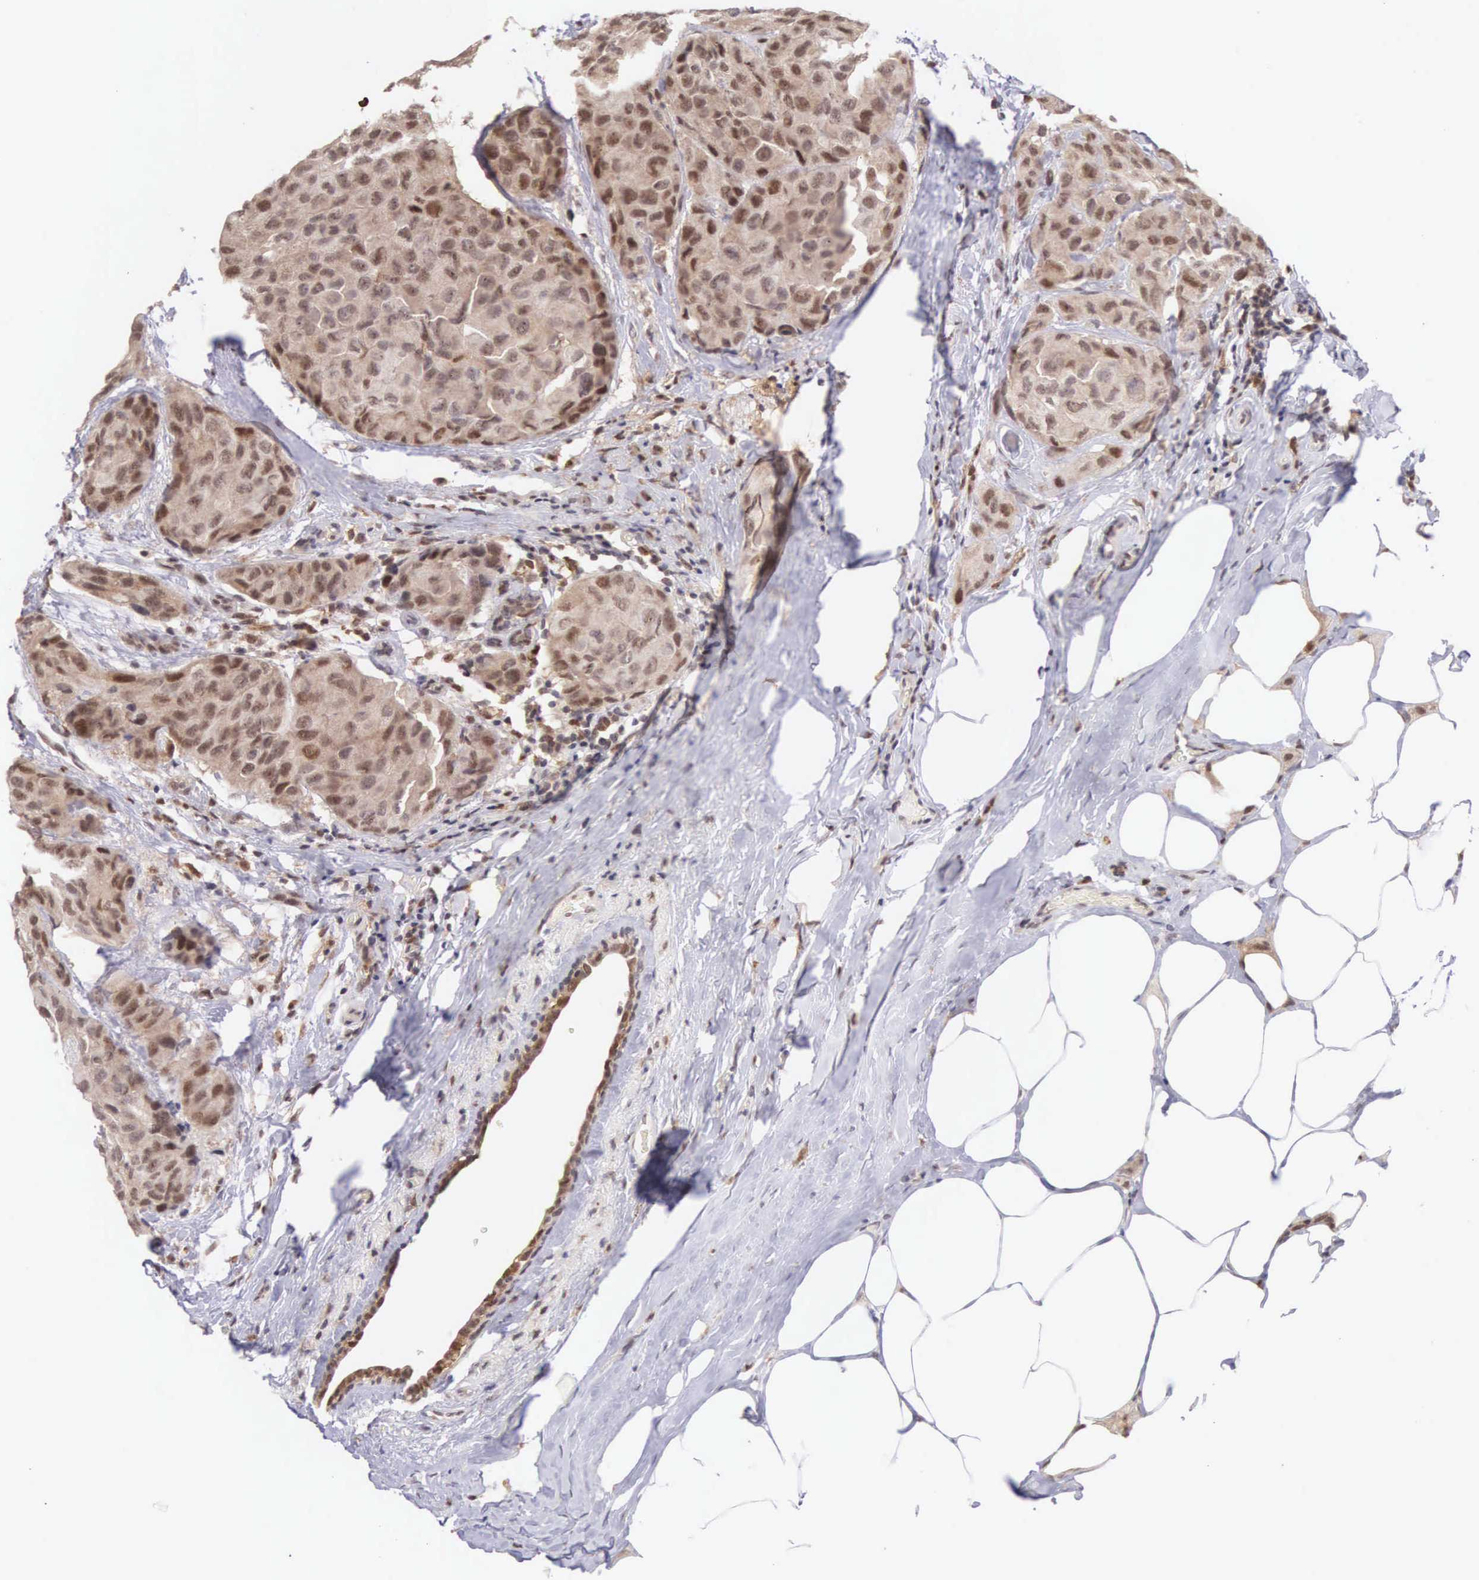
{"staining": {"intensity": "moderate", "quantity": "25%-75%", "location": "cytoplasmic/membranous,nuclear"}, "tissue": "breast cancer", "cell_type": "Tumor cells", "image_type": "cancer", "snomed": [{"axis": "morphology", "description": "Duct carcinoma"}, {"axis": "topography", "description": "Breast"}], "caption": "This image reveals immunohistochemistry staining of human breast cancer, with medium moderate cytoplasmic/membranous and nuclear expression in approximately 25%-75% of tumor cells.", "gene": "GRK3", "patient": {"sex": "female", "age": 68}}